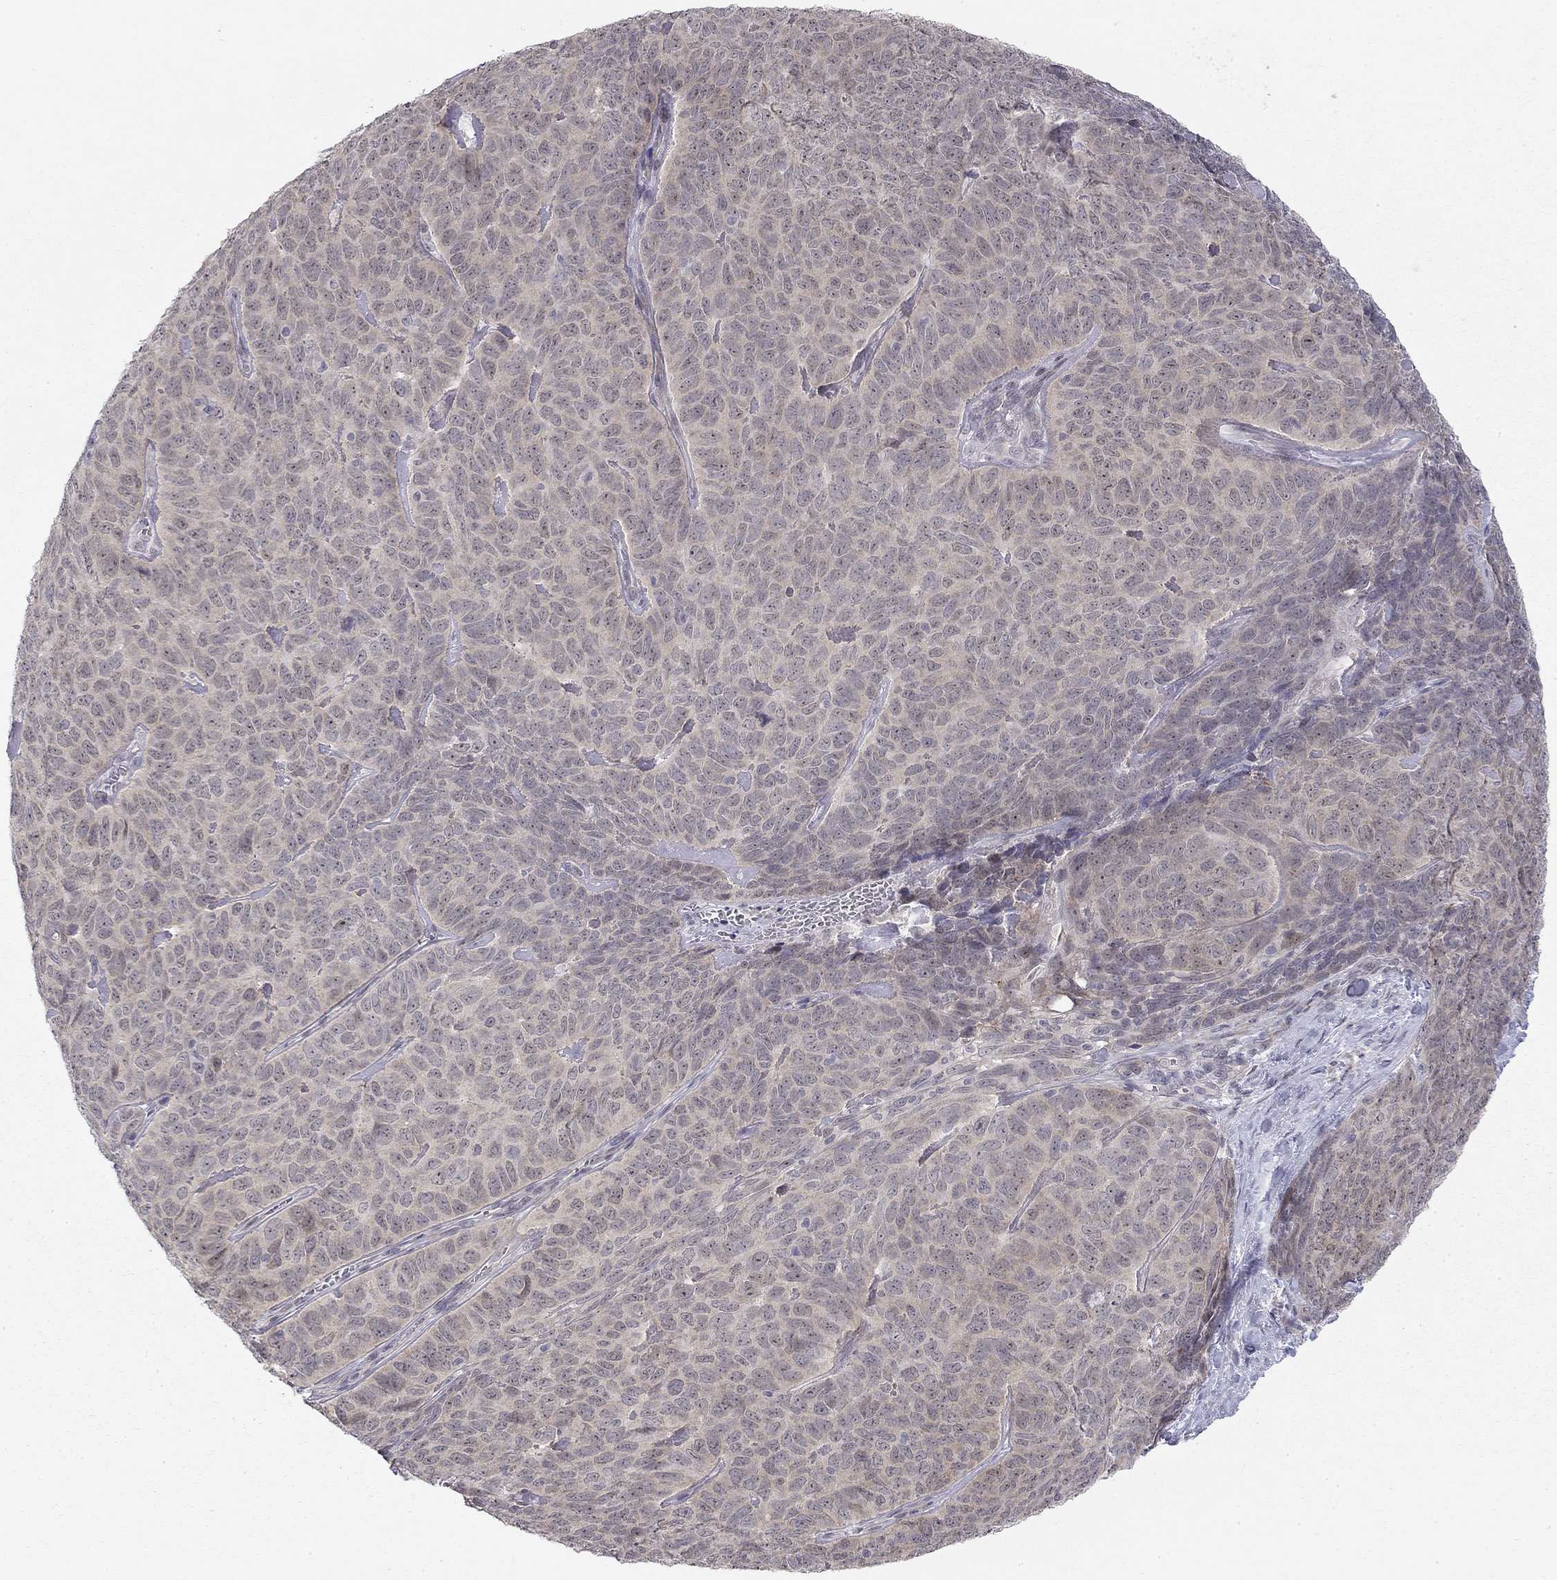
{"staining": {"intensity": "negative", "quantity": "none", "location": "none"}, "tissue": "skin cancer", "cell_type": "Tumor cells", "image_type": "cancer", "snomed": [{"axis": "morphology", "description": "Squamous cell carcinoma, NOS"}, {"axis": "topography", "description": "Skin"}, {"axis": "topography", "description": "Anal"}], "caption": "This is an immunohistochemistry (IHC) photomicrograph of skin squamous cell carcinoma. There is no staining in tumor cells.", "gene": "STXBP6", "patient": {"sex": "female", "age": 51}}